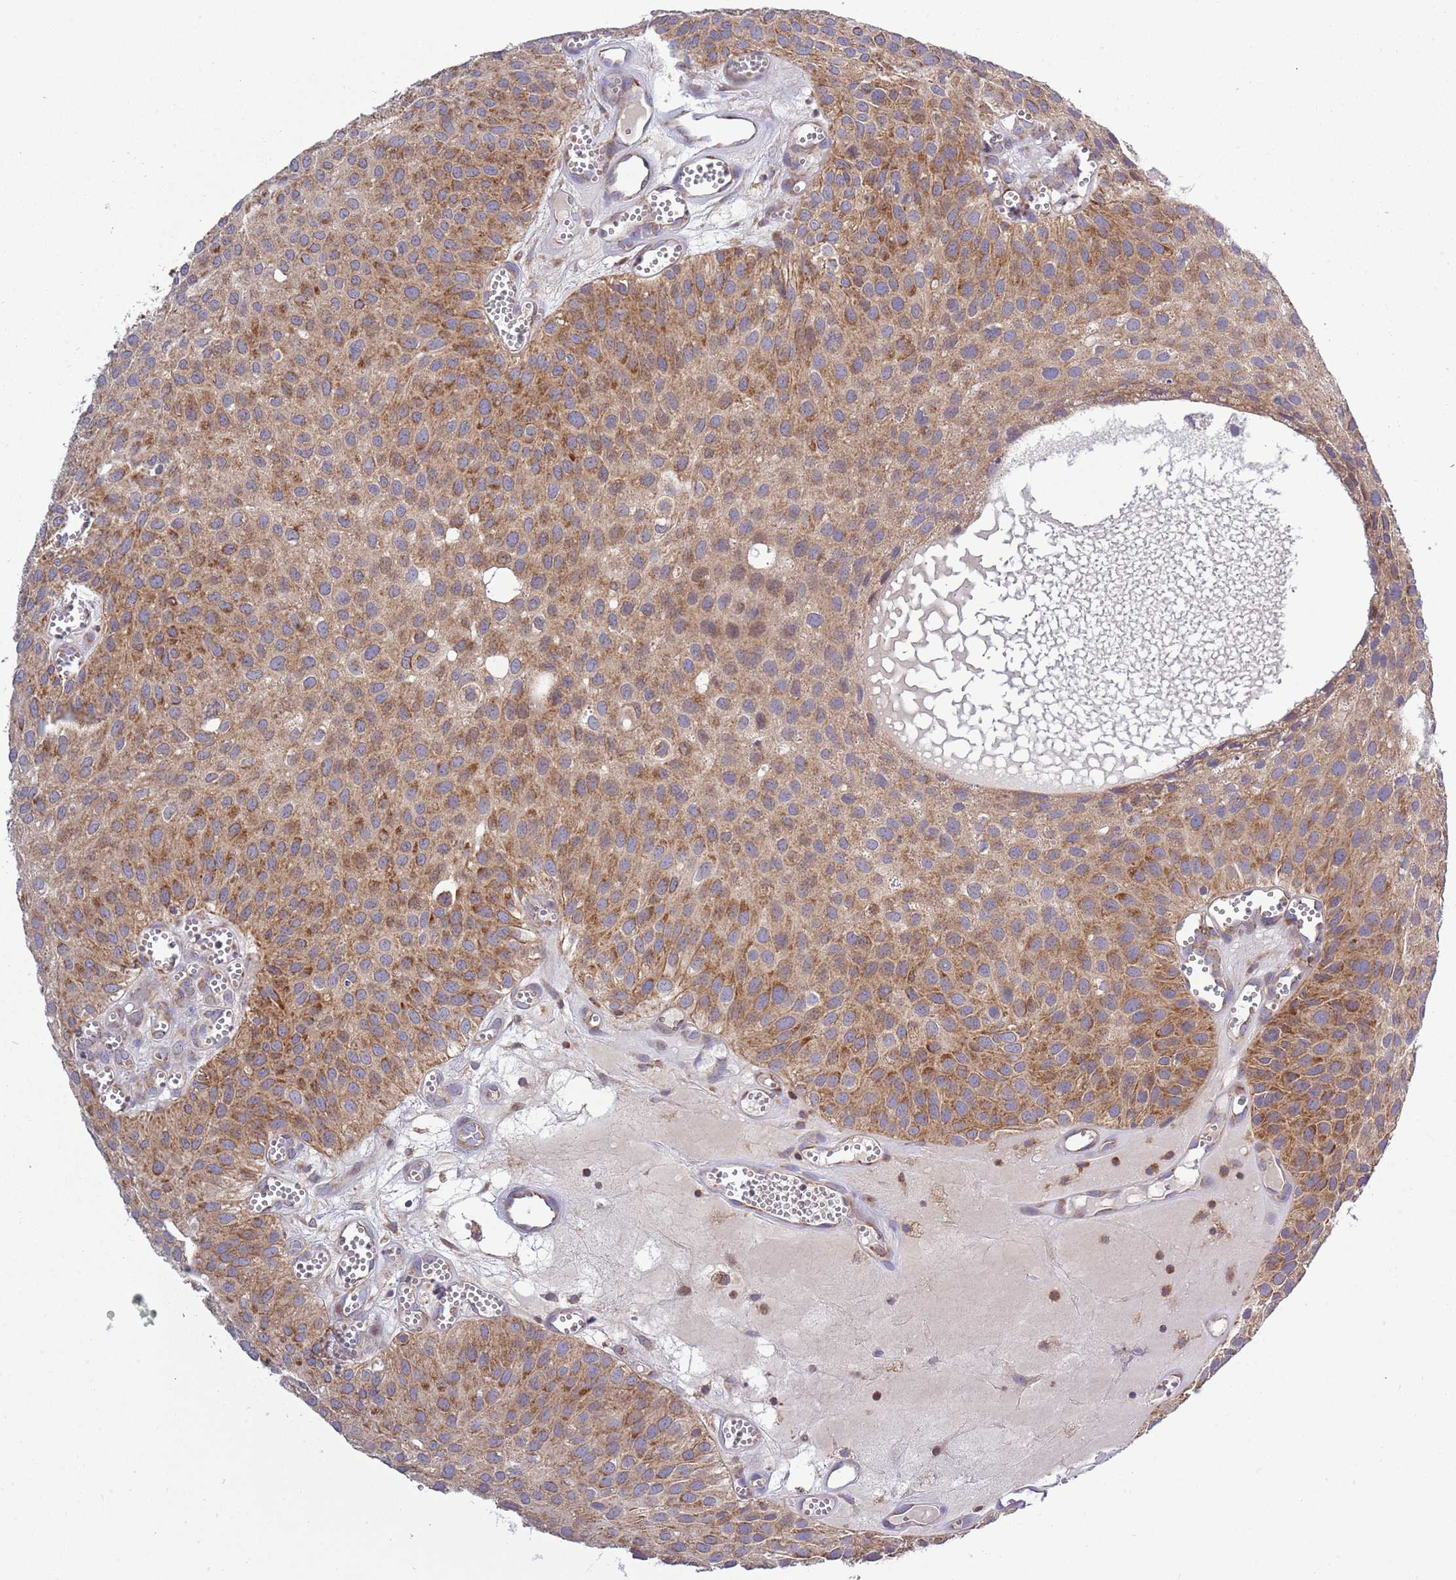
{"staining": {"intensity": "moderate", "quantity": ">75%", "location": "cytoplasmic/membranous"}, "tissue": "urothelial cancer", "cell_type": "Tumor cells", "image_type": "cancer", "snomed": [{"axis": "morphology", "description": "Urothelial carcinoma, Low grade"}, {"axis": "topography", "description": "Urinary bladder"}], "caption": "A brown stain highlights moderate cytoplasmic/membranous expression of a protein in low-grade urothelial carcinoma tumor cells.", "gene": "IRS4", "patient": {"sex": "male", "age": 88}}